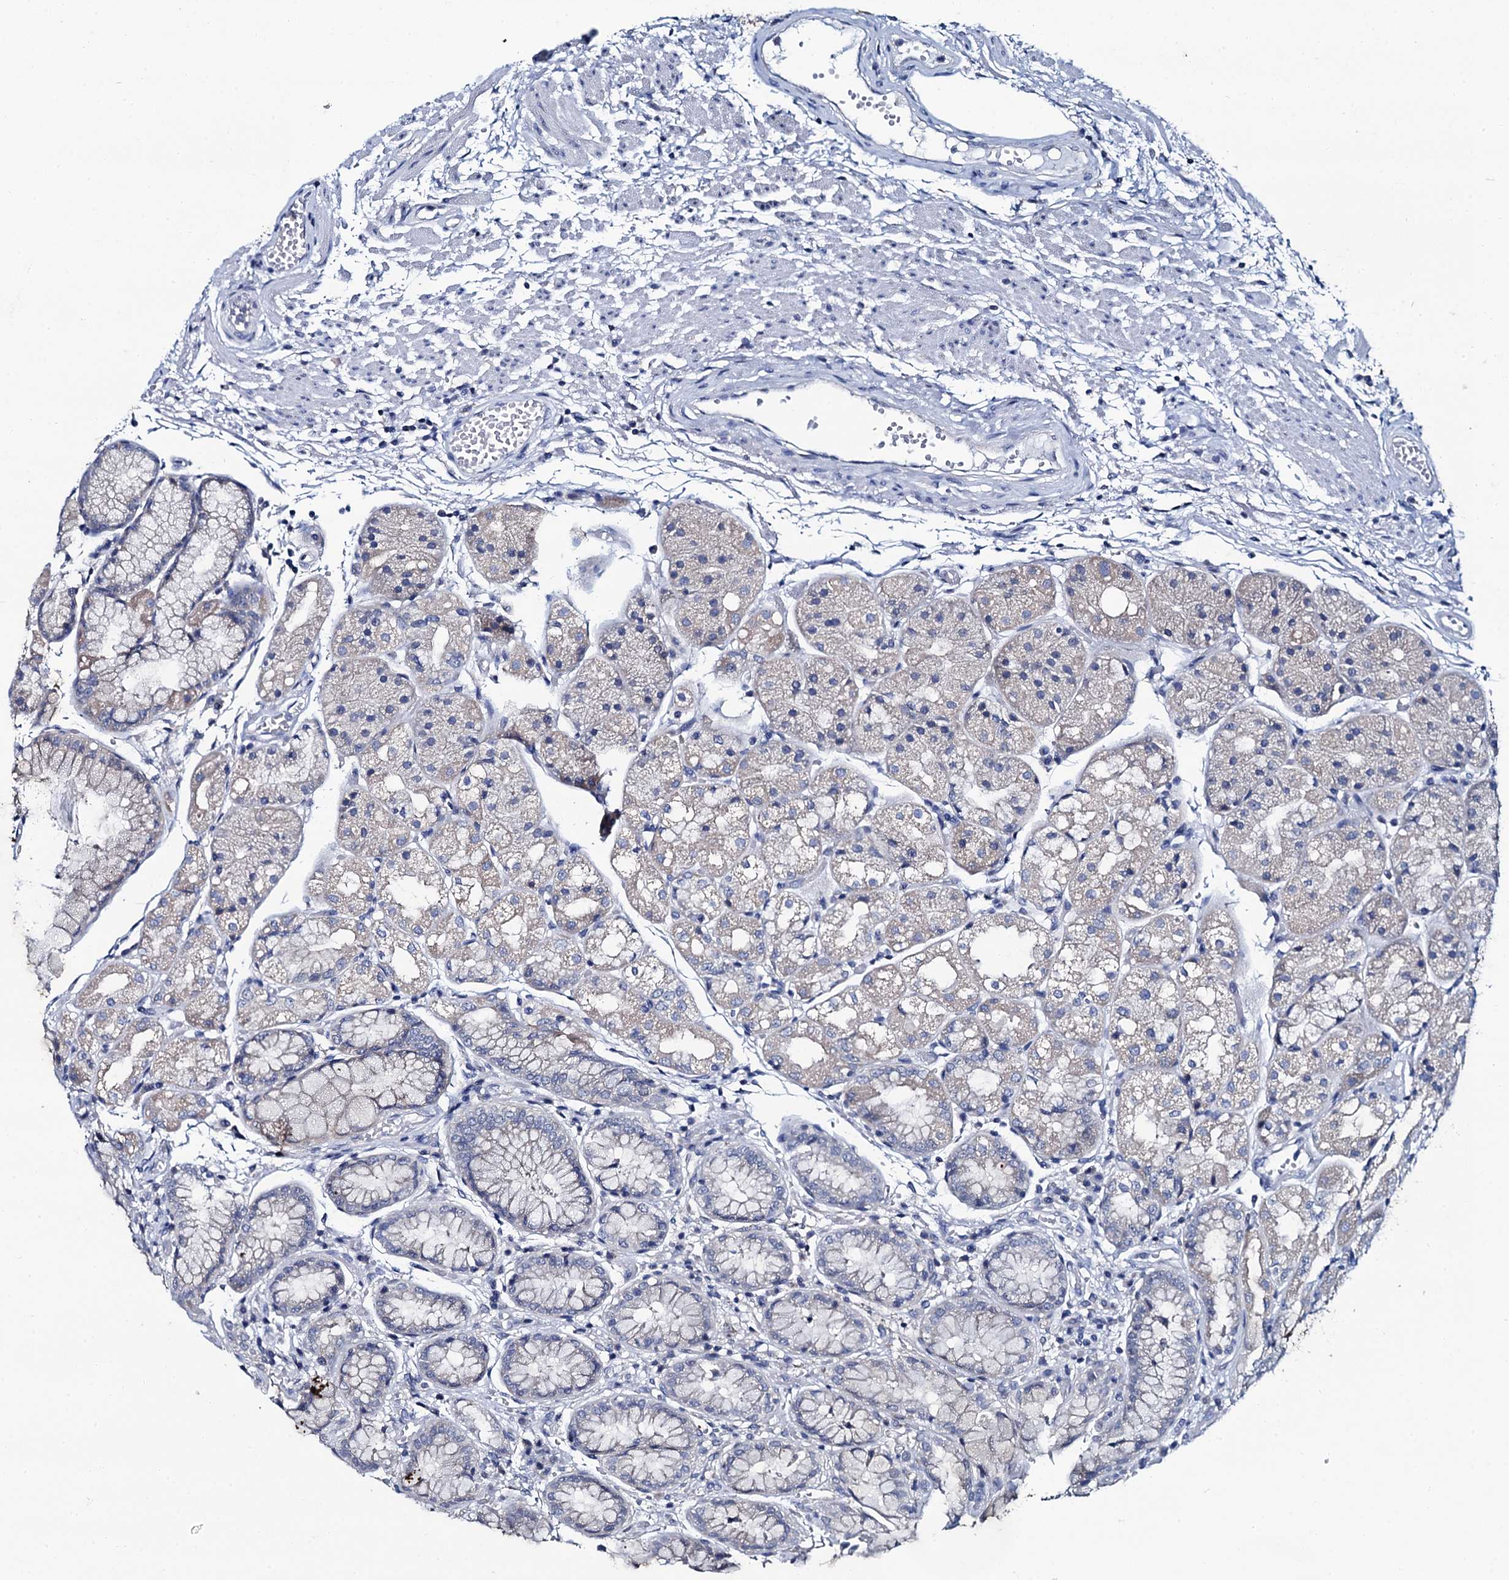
{"staining": {"intensity": "negative", "quantity": "none", "location": "none"}, "tissue": "stomach", "cell_type": "Glandular cells", "image_type": "normal", "snomed": [{"axis": "morphology", "description": "Normal tissue, NOS"}, {"axis": "topography", "description": "Stomach, upper"}], "caption": "This is an immunohistochemistry (IHC) photomicrograph of benign stomach. There is no staining in glandular cells.", "gene": "MIOX", "patient": {"sex": "male", "age": 72}}